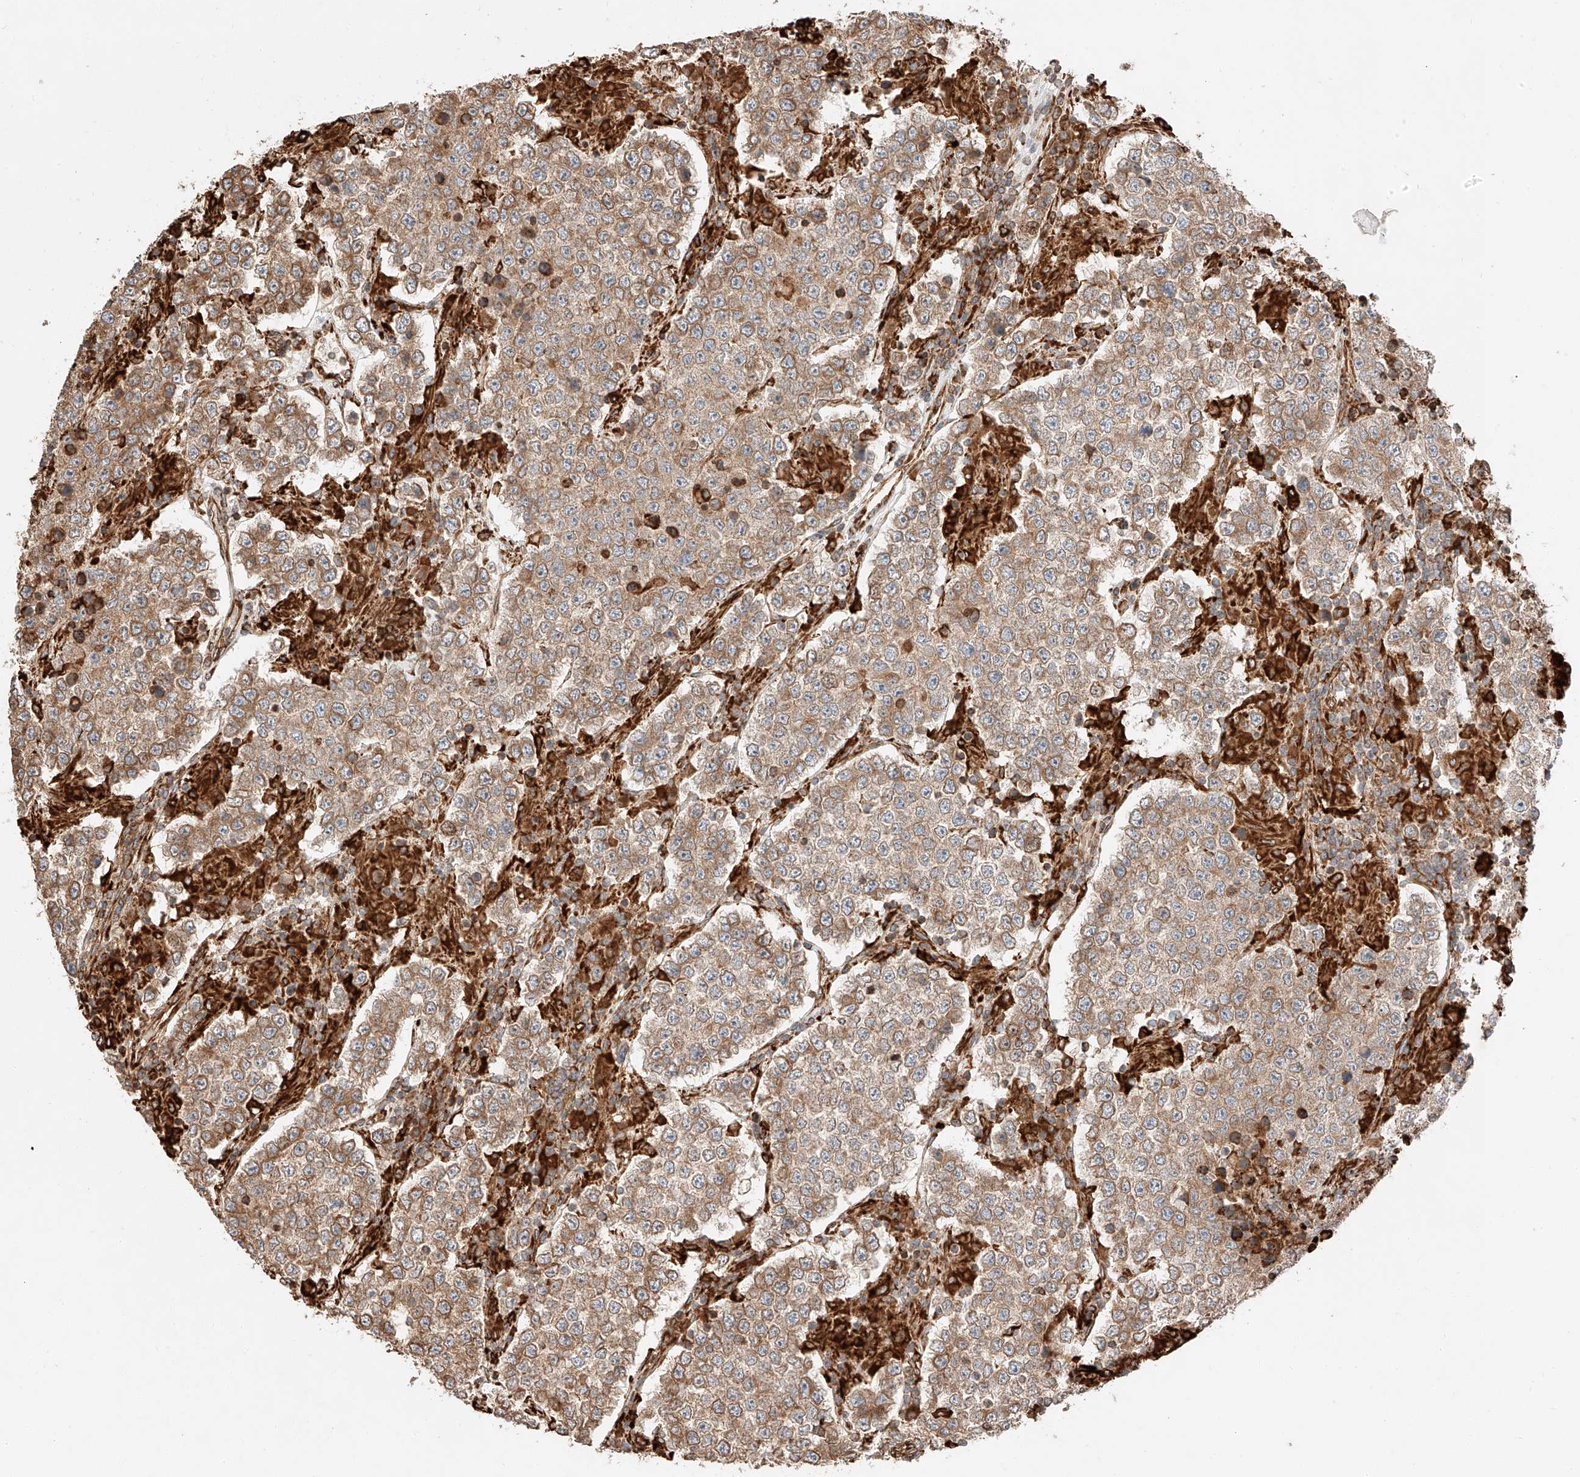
{"staining": {"intensity": "moderate", "quantity": ">75%", "location": "cytoplasmic/membranous"}, "tissue": "testis cancer", "cell_type": "Tumor cells", "image_type": "cancer", "snomed": [{"axis": "morphology", "description": "Normal tissue, NOS"}, {"axis": "morphology", "description": "Urothelial carcinoma, High grade"}, {"axis": "morphology", "description": "Seminoma, NOS"}, {"axis": "morphology", "description": "Carcinoma, Embryonal, NOS"}, {"axis": "topography", "description": "Urinary bladder"}, {"axis": "topography", "description": "Testis"}], "caption": "The image reveals a brown stain indicating the presence of a protein in the cytoplasmic/membranous of tumor cells in testis cancer. The protein is stained brown, and the nuclei are stained in blue (DAB IHC with brightfield microscopy, high magnification).", "gene": "ZNF84", "patient": {"sex": "male", "age": 41}}